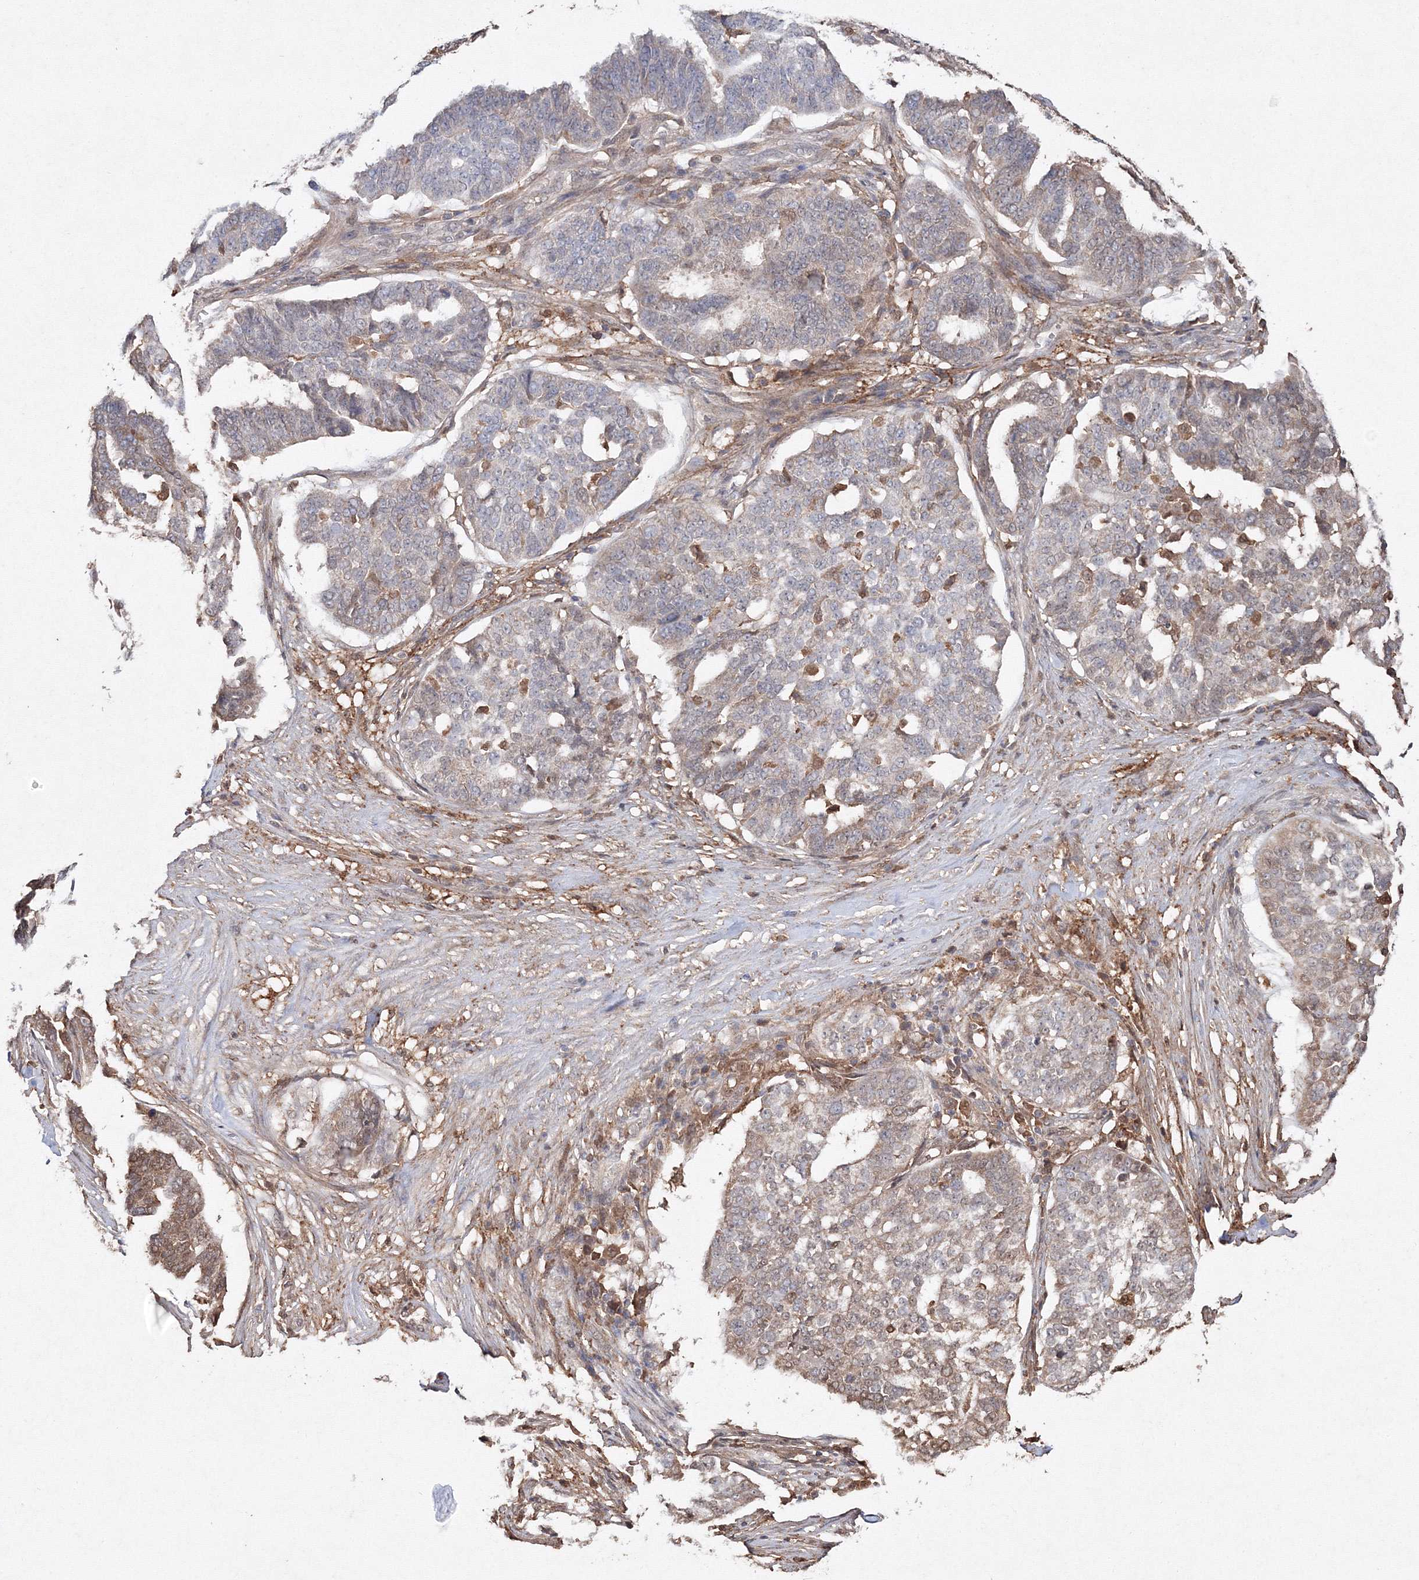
{"staining": {"intensity": "weak", "quantity": "<25%", "location": "cytoplasmic/membranous,nuclear"}, "tissue": "ovarian cancer", "cell_type": "Tumor cells", "image_type": "cancer", "snomed": [{"axis": "morphology", "description": "Cystadenocarcinoma, serous, NOS"}, {"axis": "topography", "description": "Ovary"}], "caption": "Protein analysis of ovarian cancer (serous cystadenocarcinoma) displays no significant positivity in tumor cells.", "gene": "S100A11", "patient": {"sex": "female", "age": 59}}